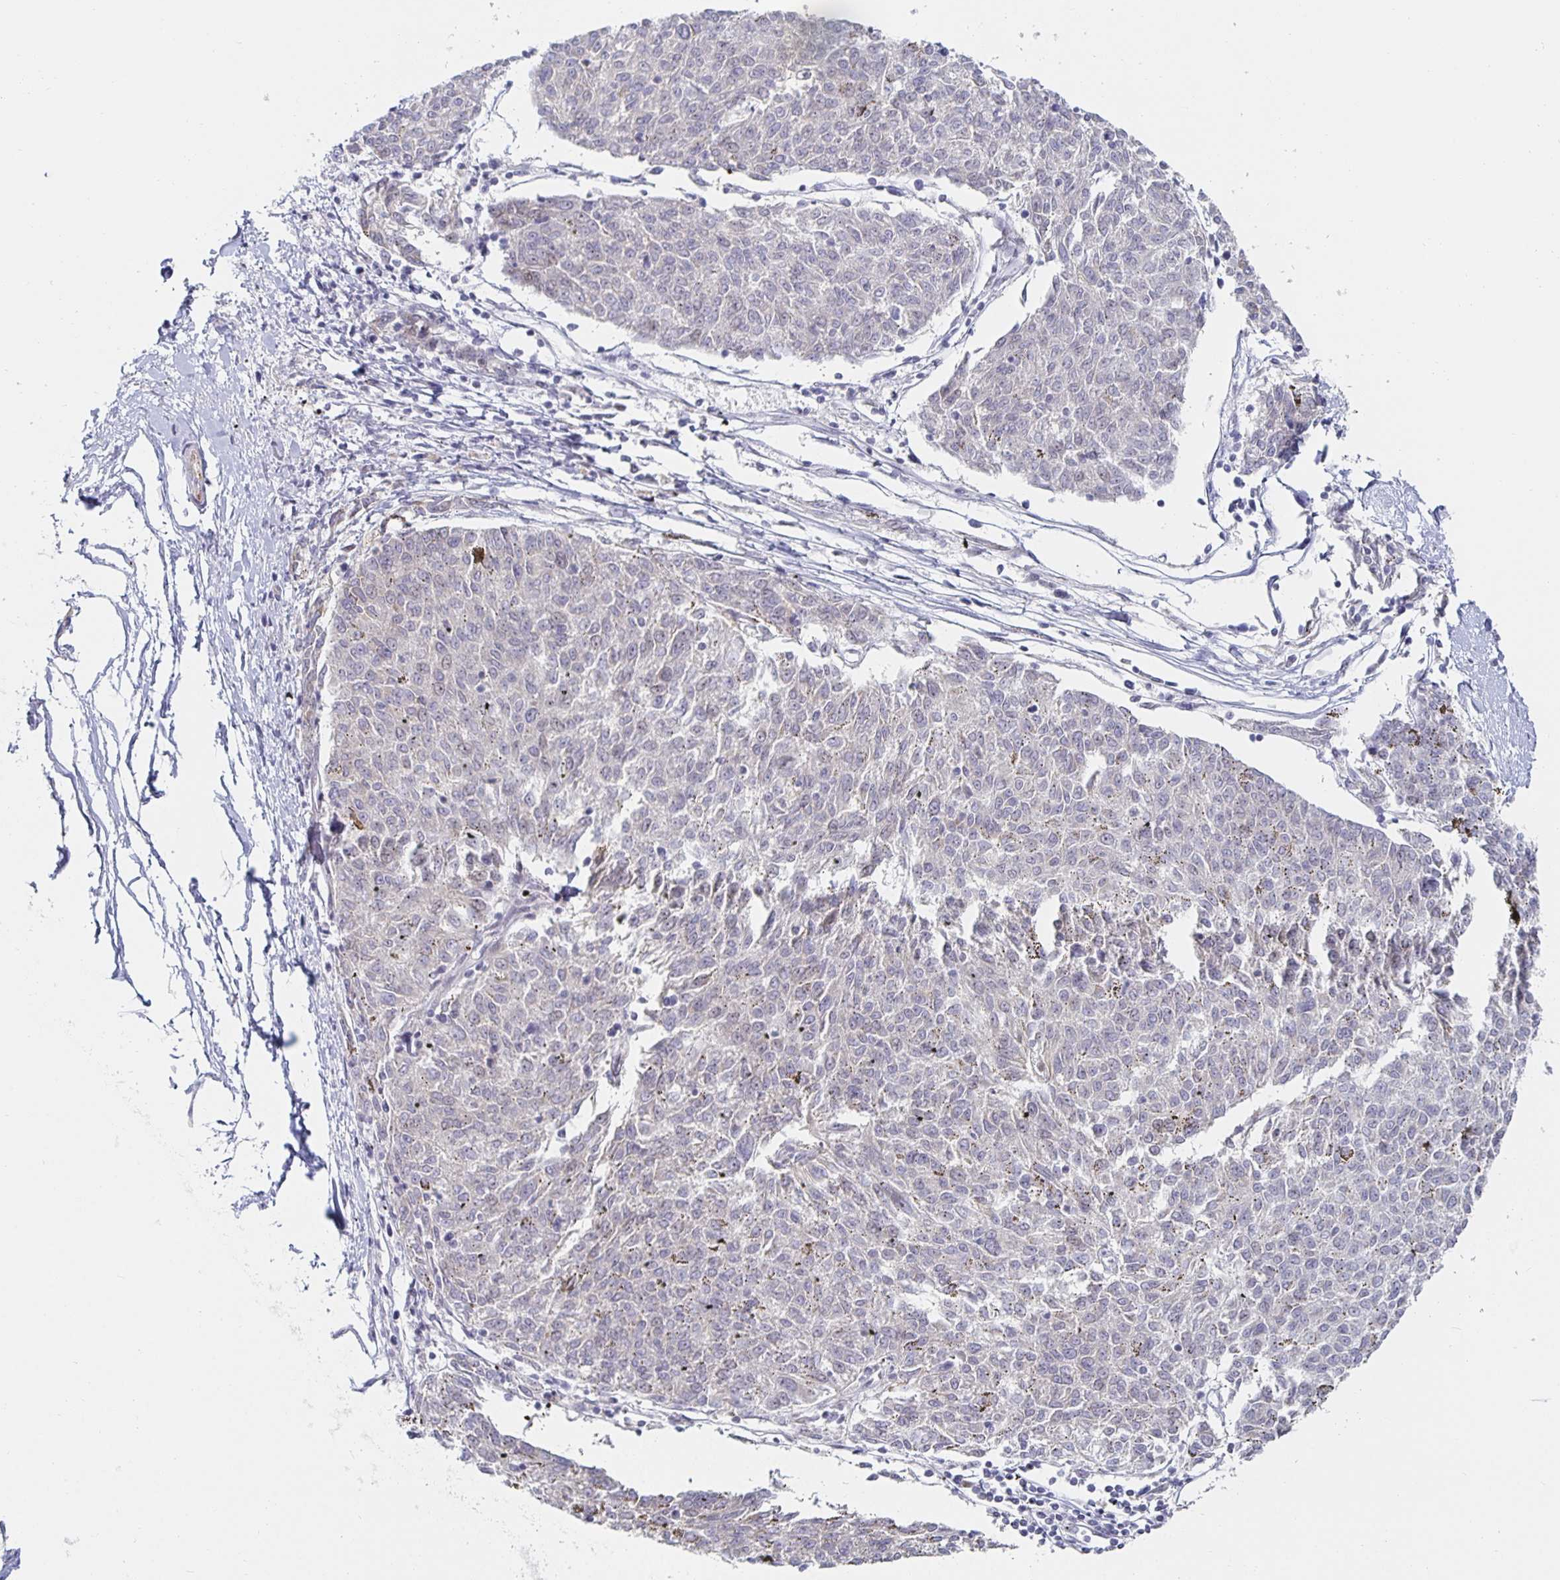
{"staining": {"intensity": "negative", "quantity": "none", "location": "none"}, "tissue": "melanoma", "cell_type": "Tumor cells", "image_type": "cancer", "snomed": [{"axis": "morphology", "description": "Malignant melanoma, NOS"}, {"axis": "topography", "description": "Skin"}], "caption": "This is an immunohistochemistry (IHC) photomicrograph of melanoma. There is no staining in tumor cells.", "gene": "S100G", "patient": {"sex": "female", "age": 72}}